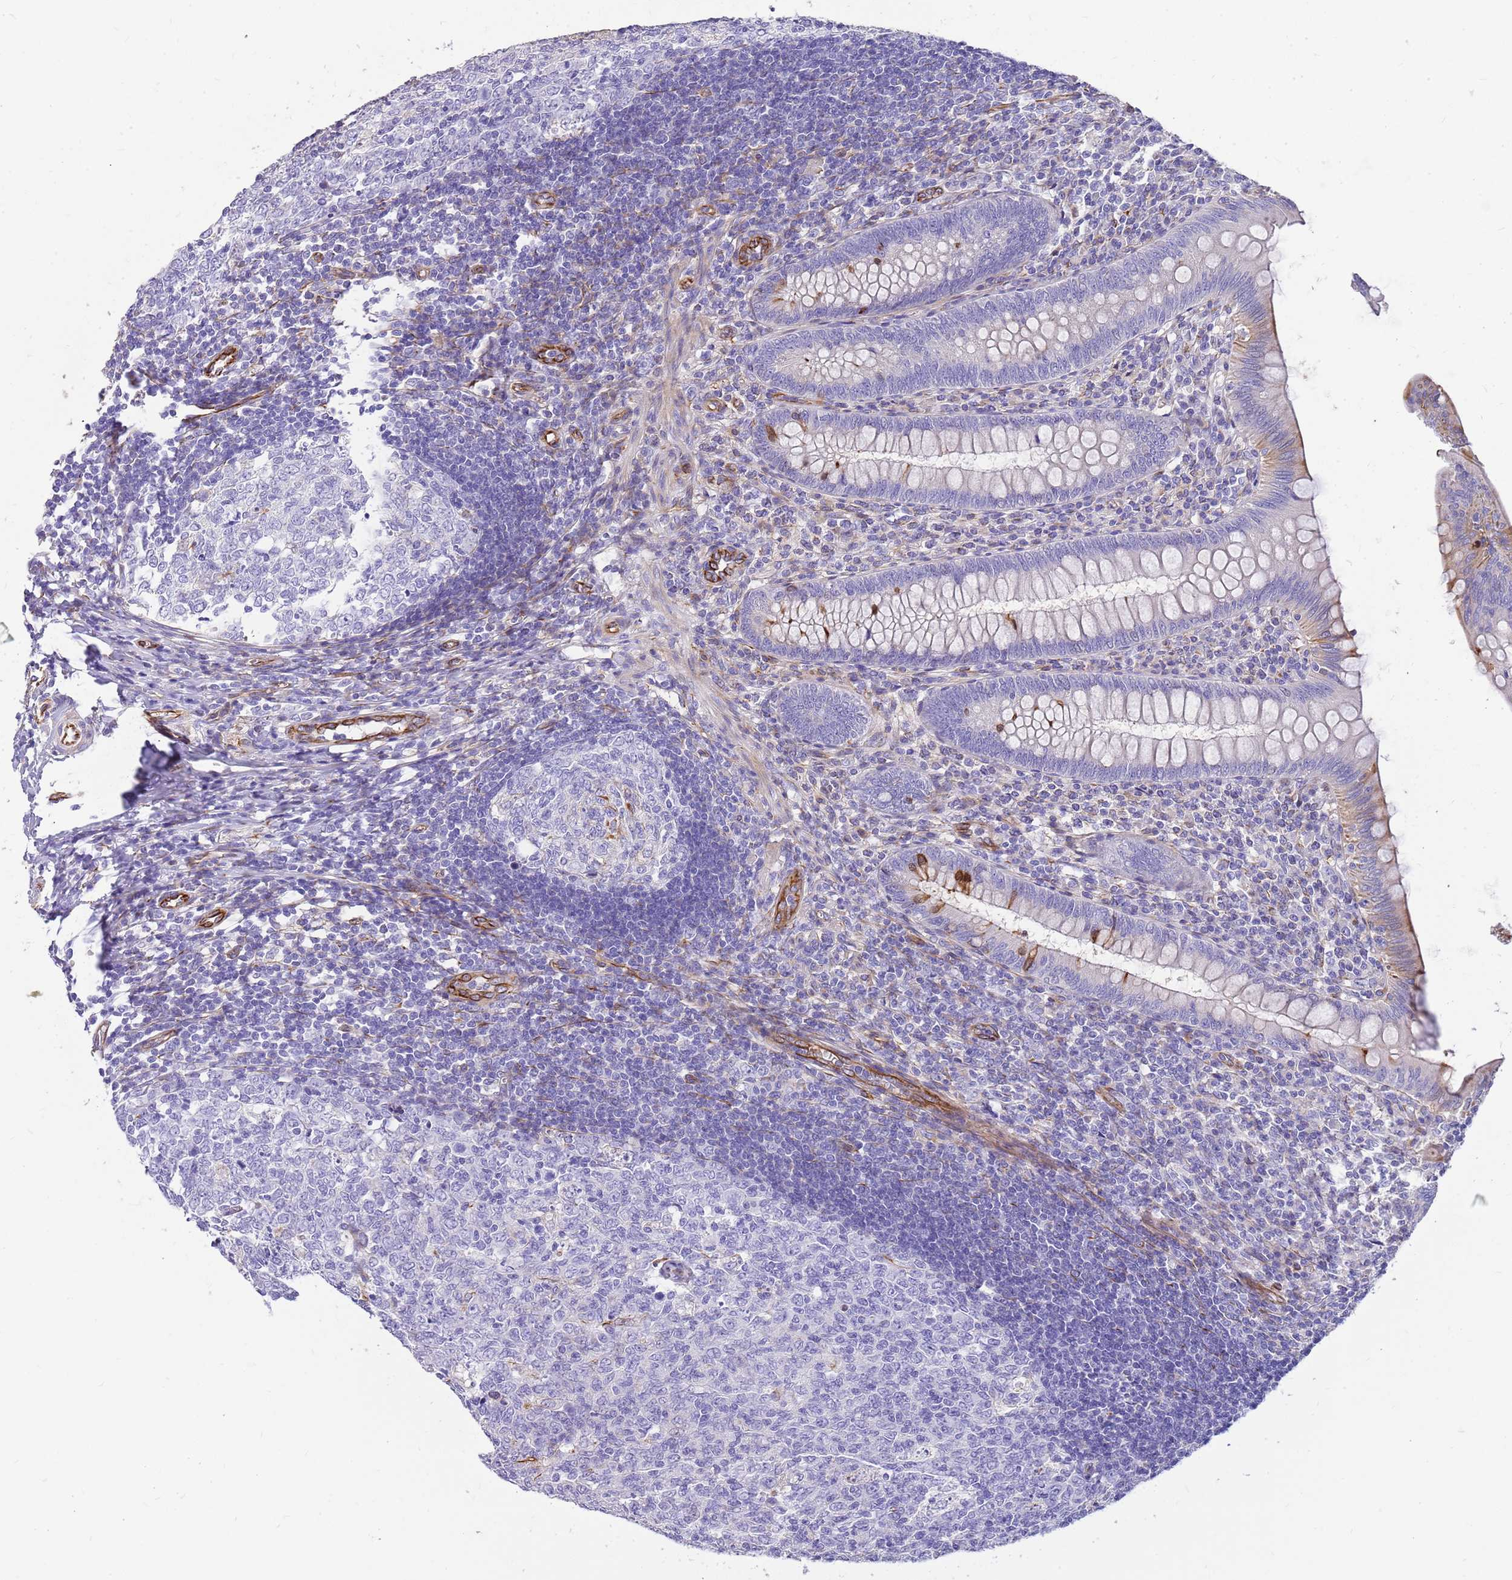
{"staining": {"intensity": "moderate", "quantity": "25%-75%", "location": "cytoplasmic/membranous"}, "tissue": "appendix", "cell_type": "Glandular cells", "image_type": "normal", "snomed": [{"axis": "morphology", "description": "Normal tissue, NOS"}, {"axis": "topography", "description": "Appendix"}], "caption": "DAB (3,3'-diaminobenzidine) immunohistochemical staining of unremarkable human appendix reveals moderate cytoplasmic/membranous protein positivity in about 25%-75% of glandular cells.", "gene": "ZDHHC1", "patient": {"sex": "male", "age": 14}}